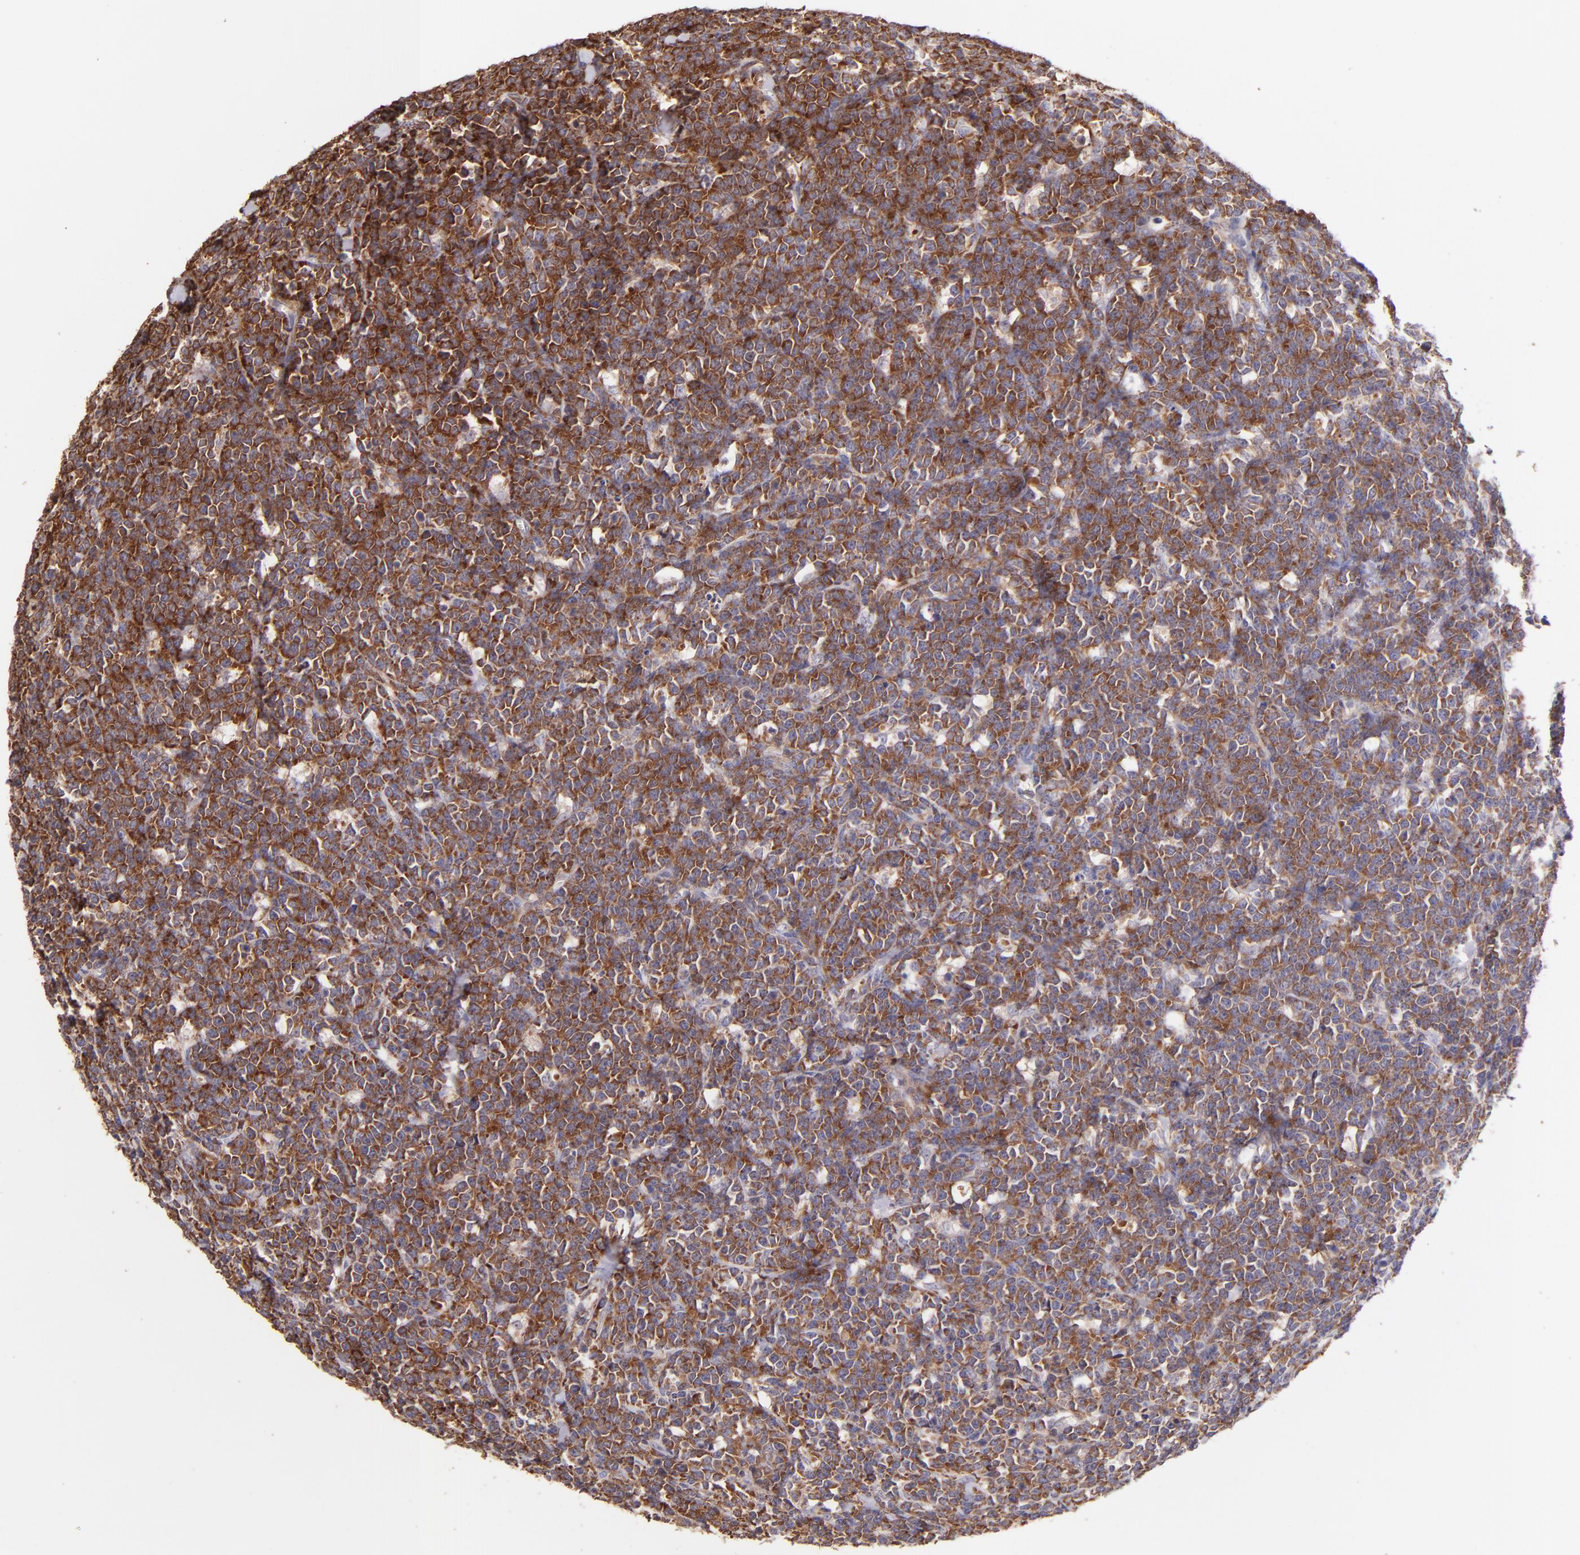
{"staining": {"intensity": "strong", "quantity": ">75%", "location": "cytoplasmic/membranous"}, "tissue": "lymphoma", "cell_type": "Tumor cells", "image_type": "cancer", "snomed": [{"axis": "morphology", "description": "Malignant lymphoma, non-Hodgkin's type, High grade"}, {"axis": "topography", "description": "Small intestine"}, {"axis": "topography", "description": "Colon"}], "caption": "The micrograph displays staining of high-grade malignant lymphoma, non-Hodgkin's type, revealing strong cytoplasmic/membranous protein staining (brown color) within tumor cells.", "gene": "BTK", "patient": {"sex": "male", "age": 8}}